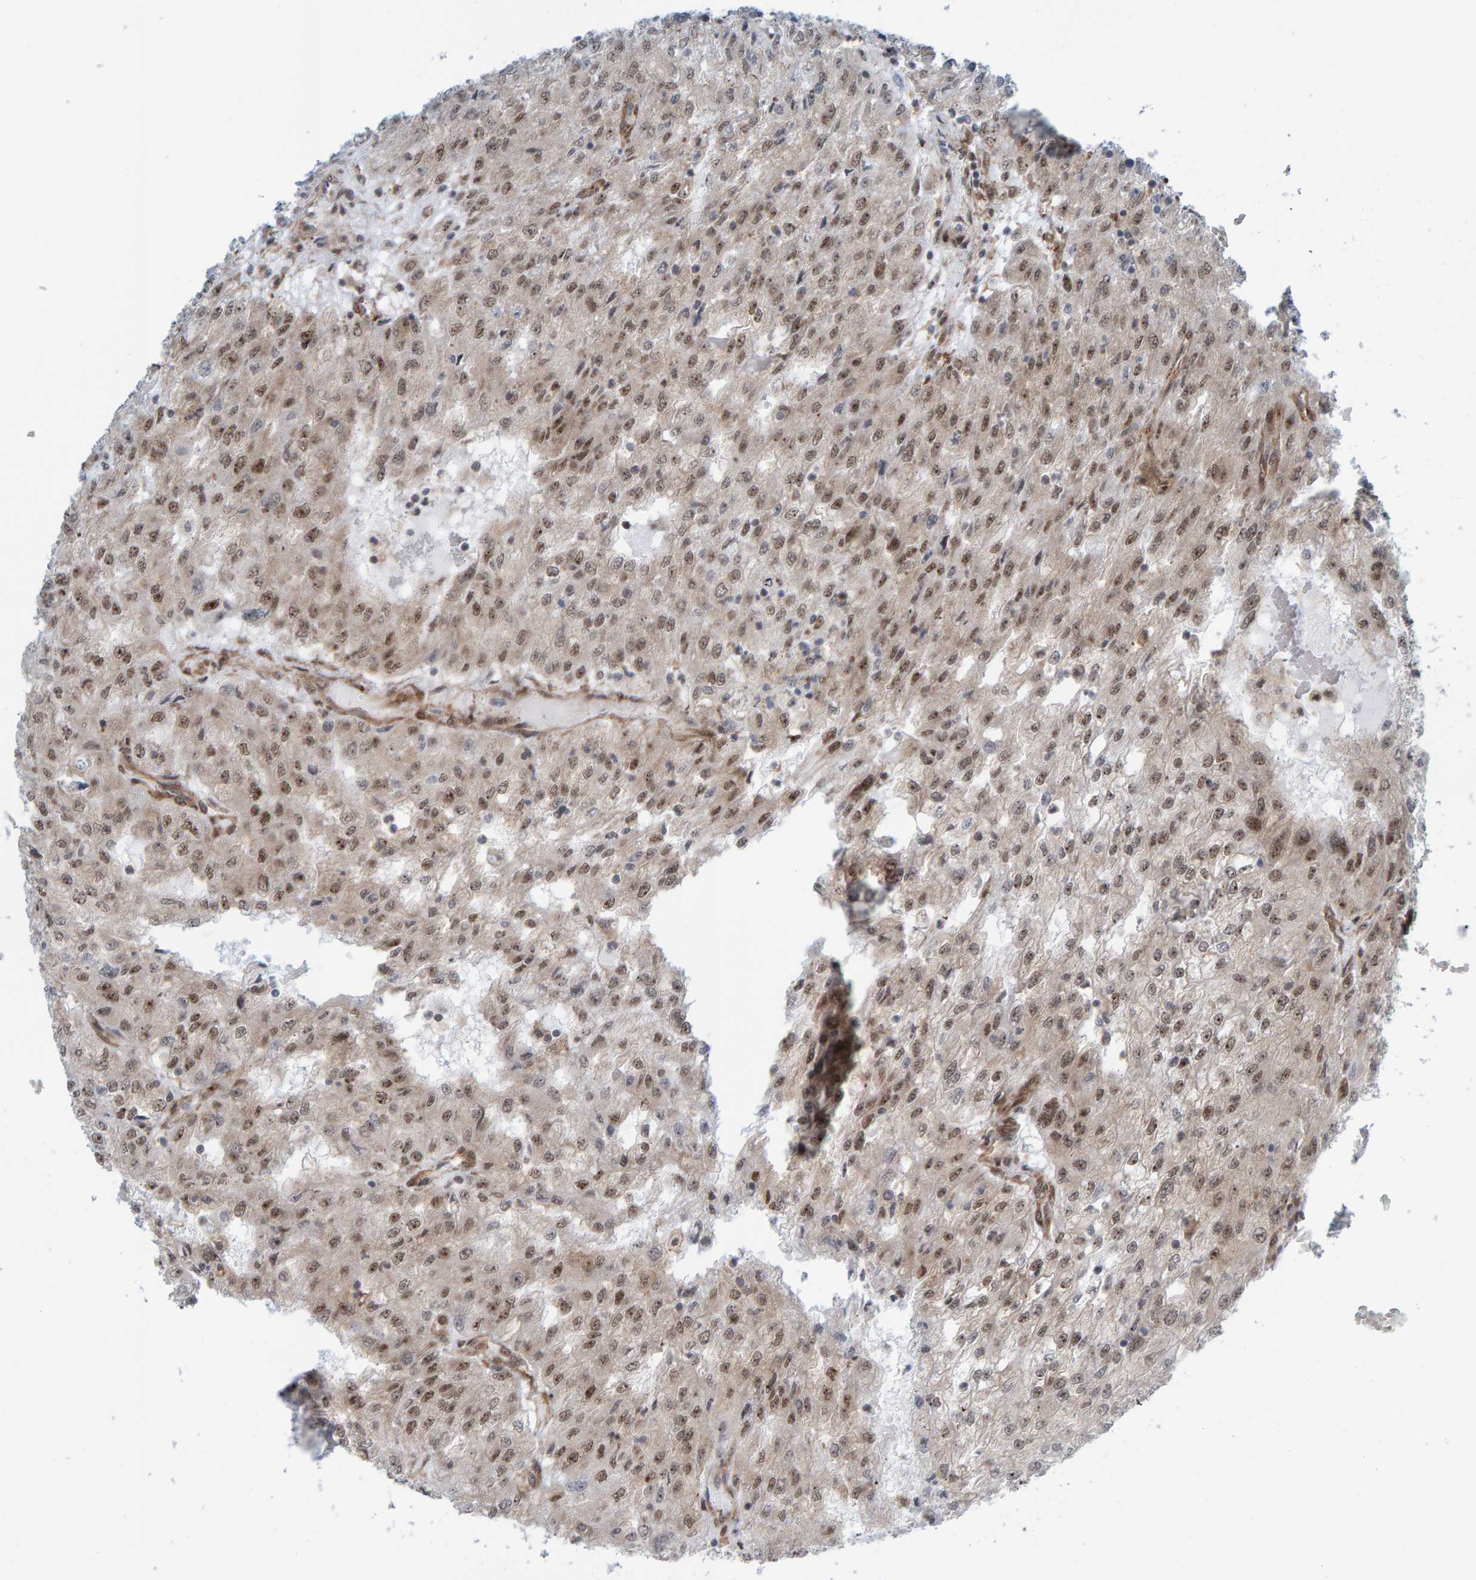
{"staining": {"intensity": "weak", "quantity": ">75%", "location": "cytoplasmic/membranous,nuclear"}, "tissue": "renal cancer", "cell_type": "Tumor cells", "image_type": "cancer", "snomed": [{"axis": "morphology", "description": "Adenocarcinoma, NOS"}, {"axis": "topography", "description": "Kidney"}], "caption": "The photomicrograph demonstrates staining of renal cancer (adenocarcinoma), revealing weak cytoplasmic/membranous and nuclear protein staining (brown color) within tumor cells.", "gene": "ZNF366", "patient": {"sex": "female", "age": 54}}